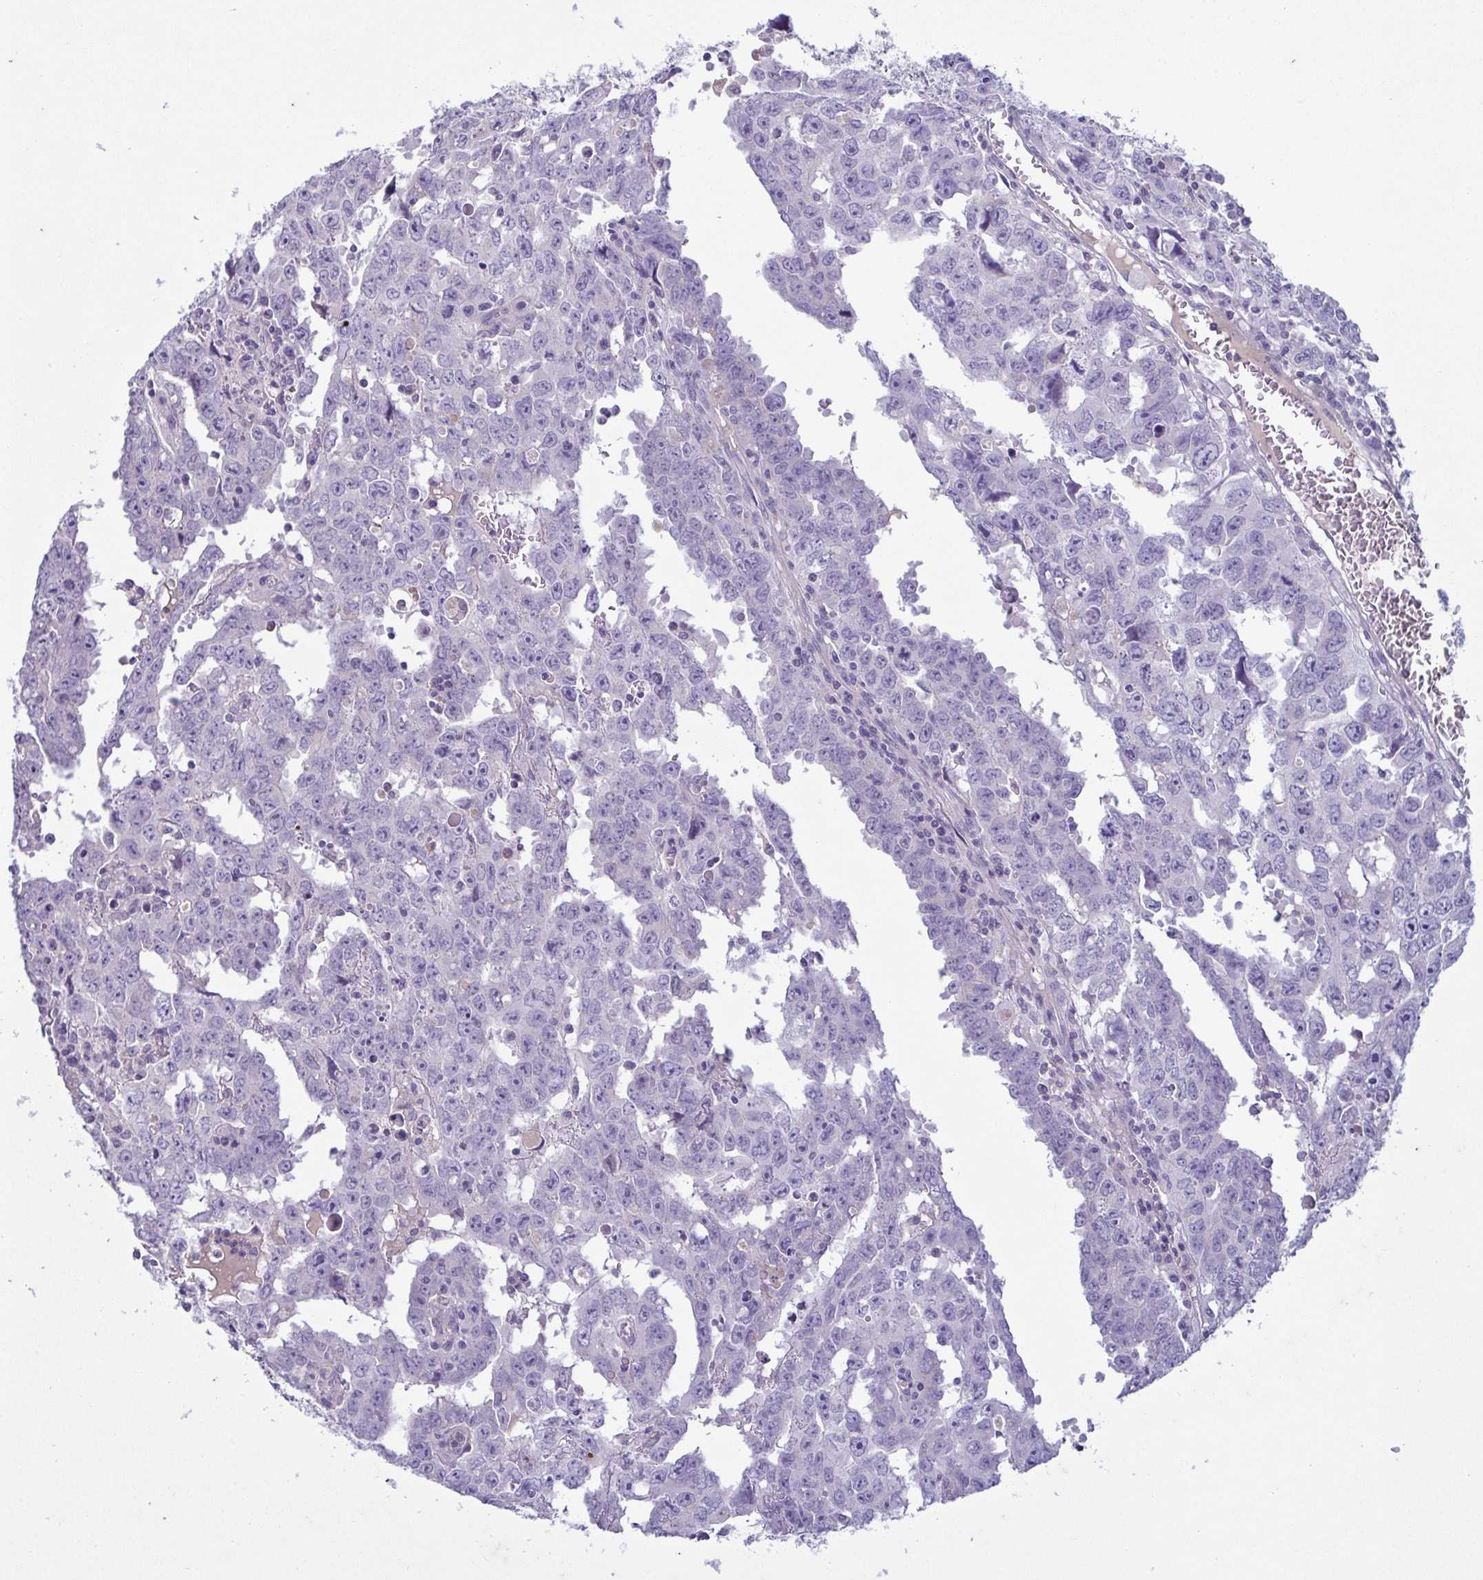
{"staining": {"intensity": "negative", "quantity": "none", "location": "none"}, "tissue": "testis cancer", "cell_type": "Tumor cells", "image_type": "cancer", "snomed": [{"axis": "morphology", "description": "Carcinoma, Embryonal, NOS"}, {"axis": "topography", "description": "Testis"}], "caption": "An immunohistochemistry (IHC) micrograph of testis cancer (embryonal carcinoma) is shown. There is no staining in tumor cells of testis cancer (embryonal carcinoma).", "gene": "F13B", "patient": {"sex": "male", "age": 22}}